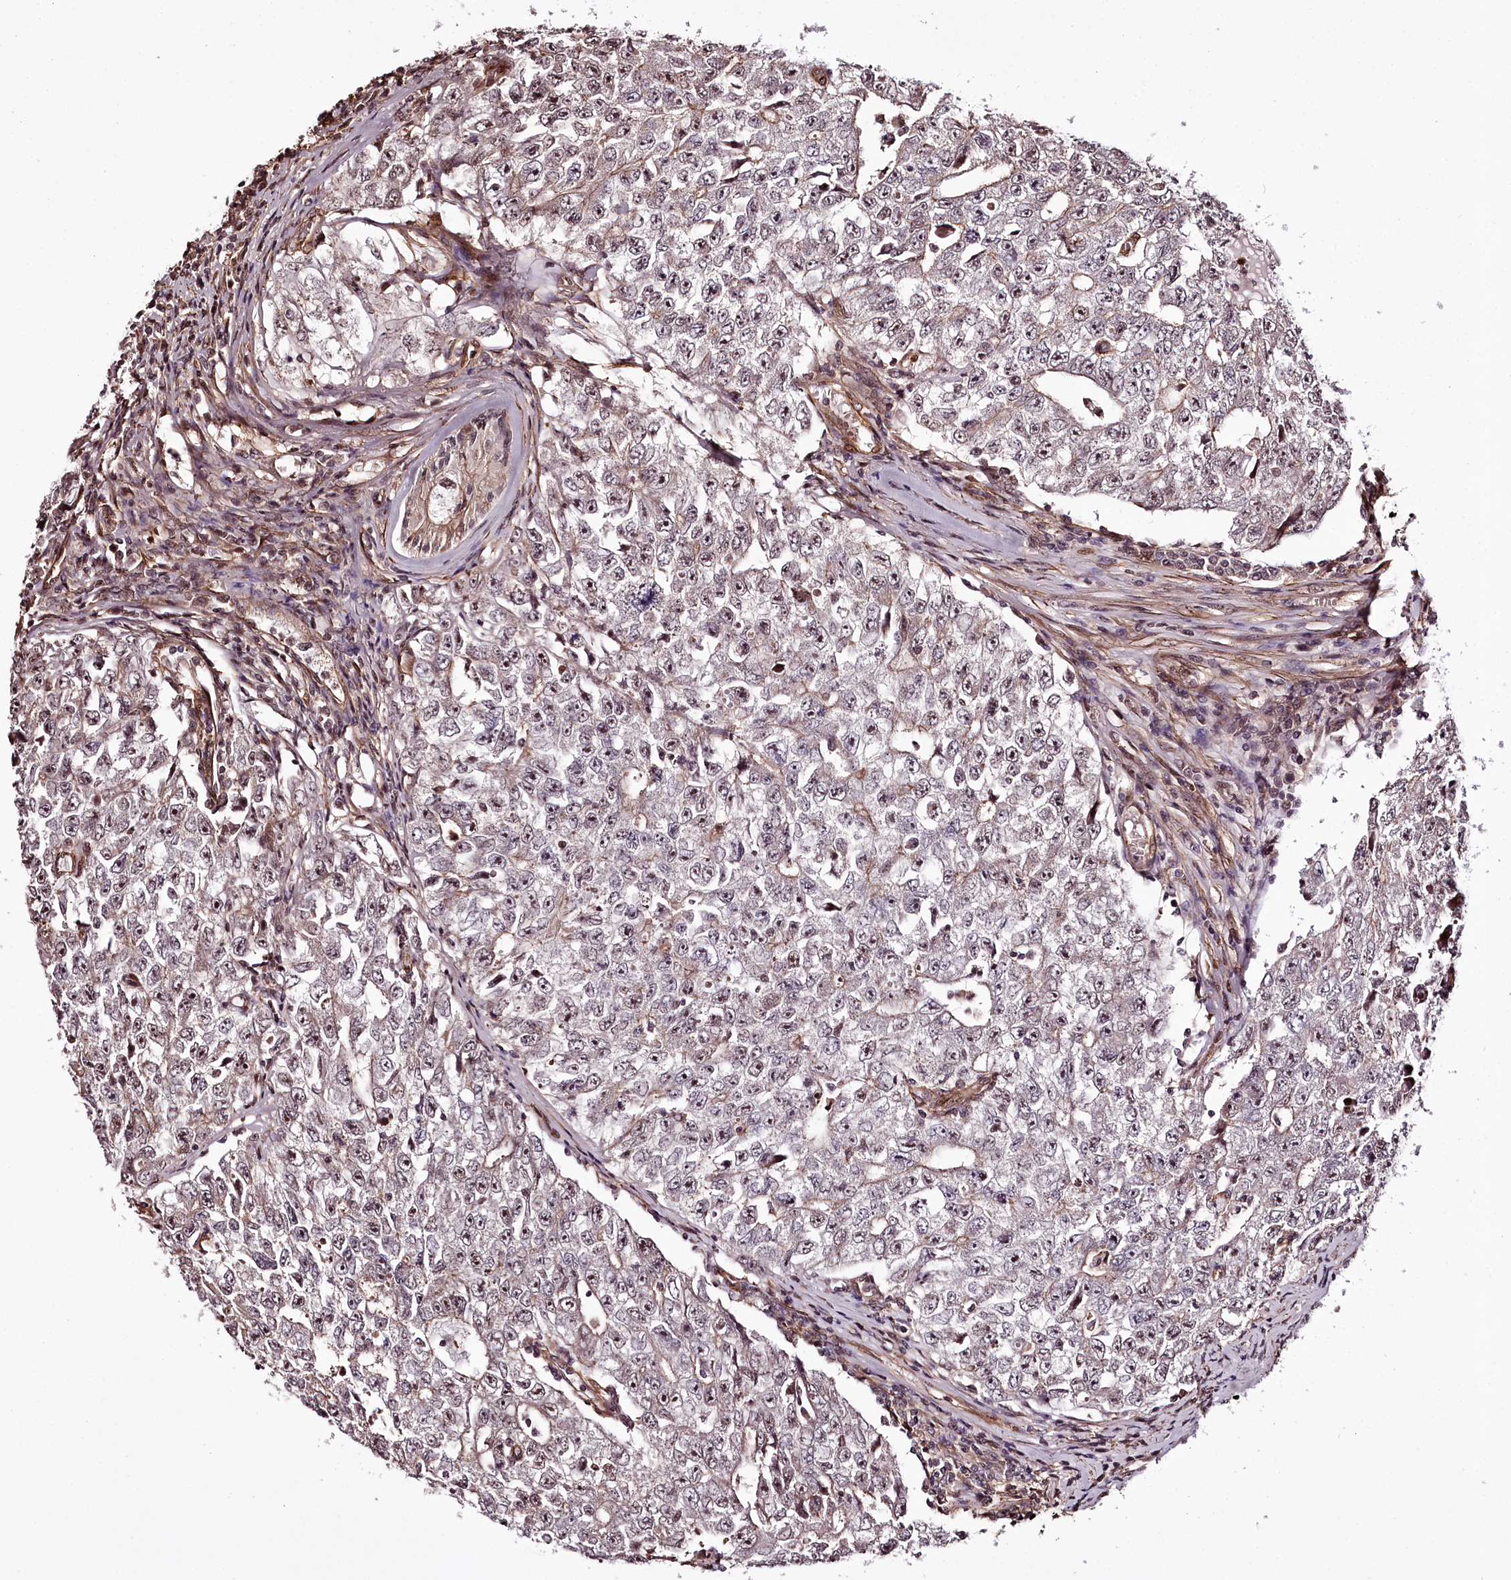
{"staining": {"intensity": "moderate", "quantity": "25%-75%", "location": "nuclear"}, "tissue": "testis cancer", "cell_type": "Tumor cells", "image_type": "cancer", "snomed": [{"axis": "morphology", "description": "Carcinoma, Embryonal, NOS"}, {"axis": "topography", "description": "Testis"}], "caption": "Protein expression analysis of human testis cancer reveals moderate nuclear staining in approximately 25%-75% of tumor cells.", "gene": "TTC33", "patient": {"sex": "male", "age": 17}}